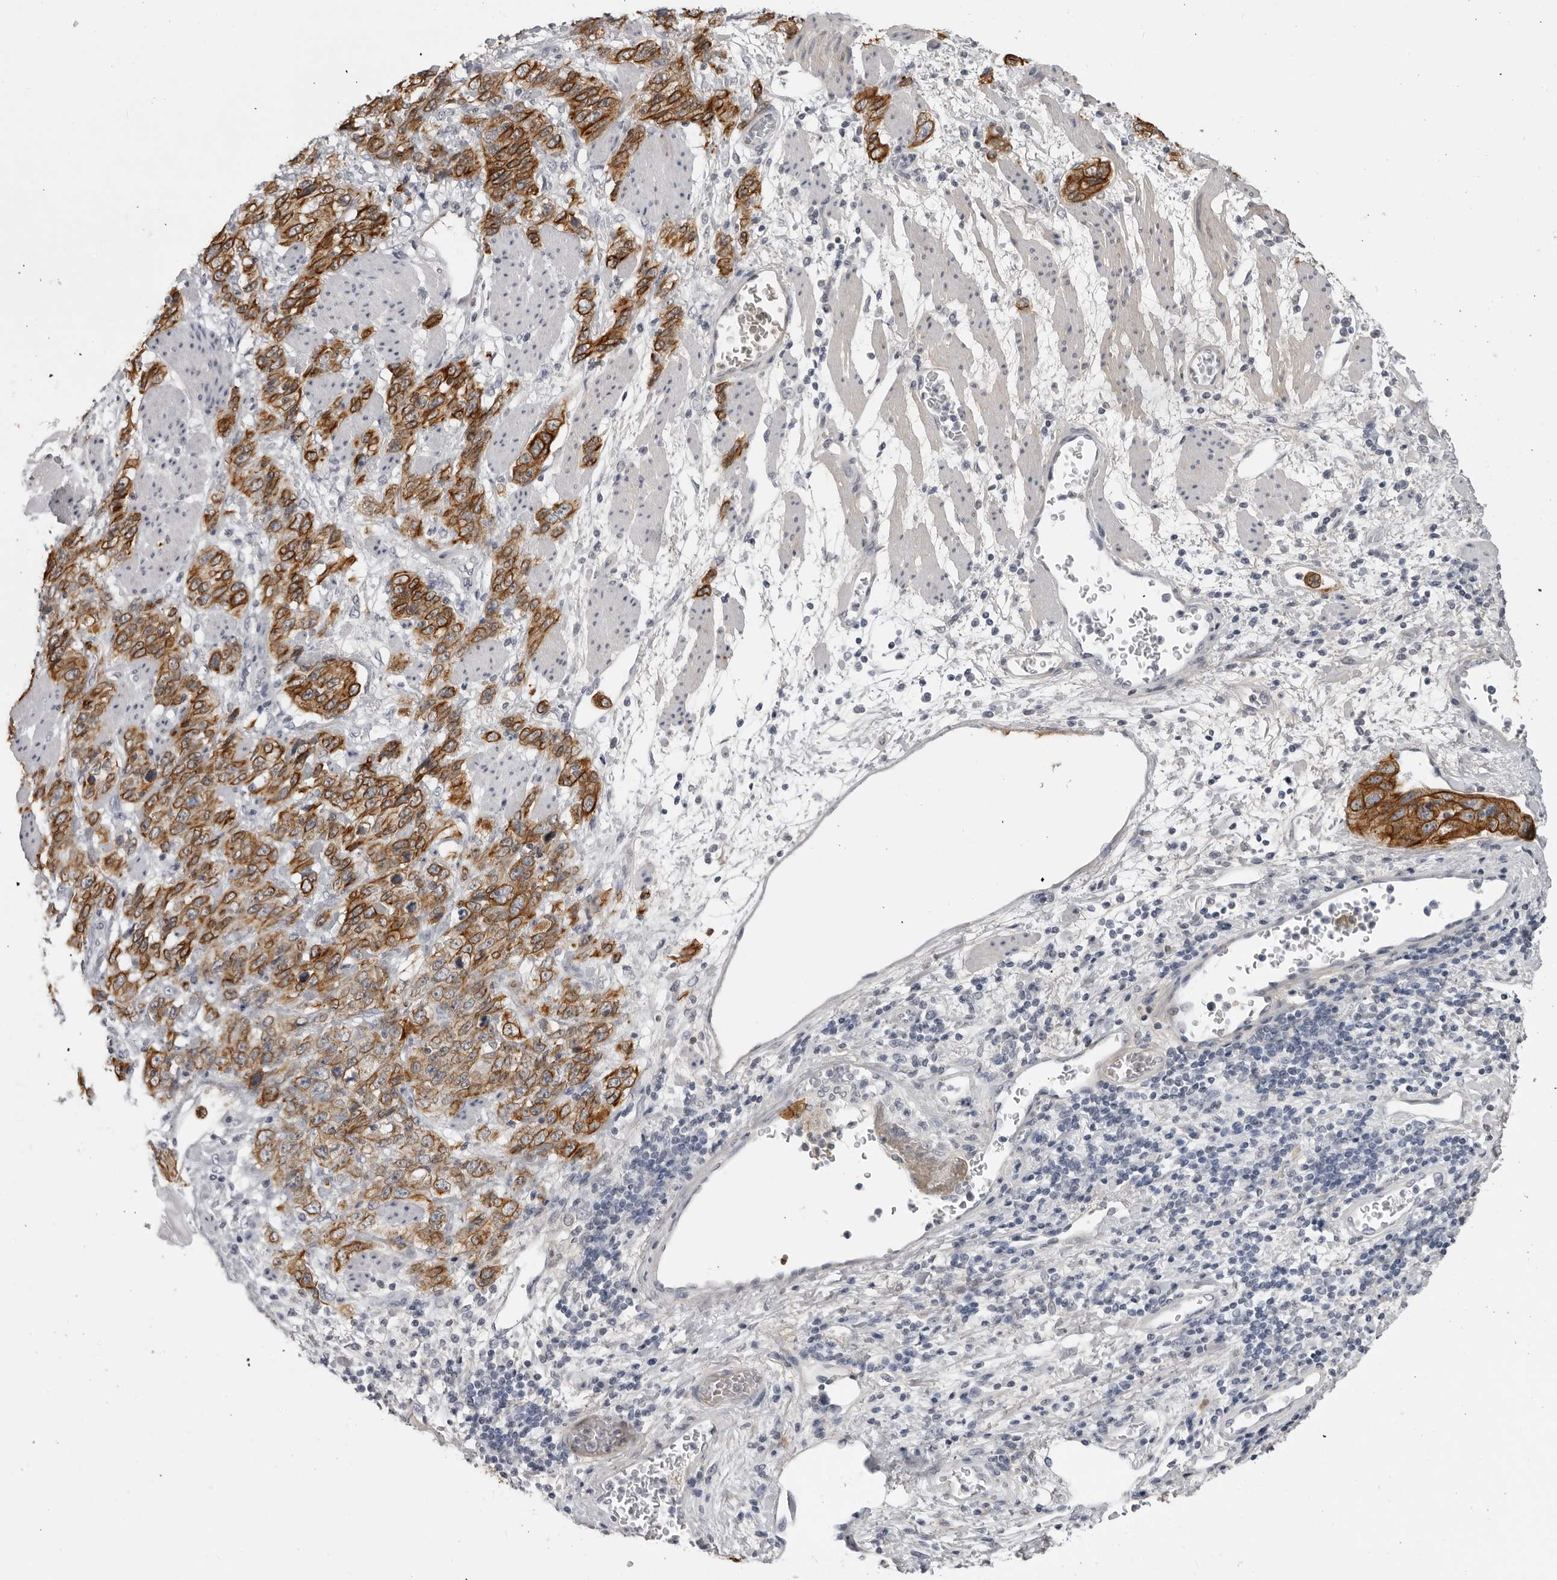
{"staining": {"intensity": "strong", "quantity": "25%-75%", "location": "cytoplasmic/membranous"}, "tissue": "stomach cancer", "cell_type": "Tumor cells", "image_type": "cancer", "snomed": [{"axis": "morphology", "description": "Adenocarcinoma, NOS"}, {"axis": "topography", "description": "Stomach"}], "caption": "This image shows IHC staining of human stomach cancer, with high strong cytoplasmic/membranous expression in about 25%-75% of tumor cells.", "gene": "SERPINF2", "patient": {"sex": "male", "age": 48}}